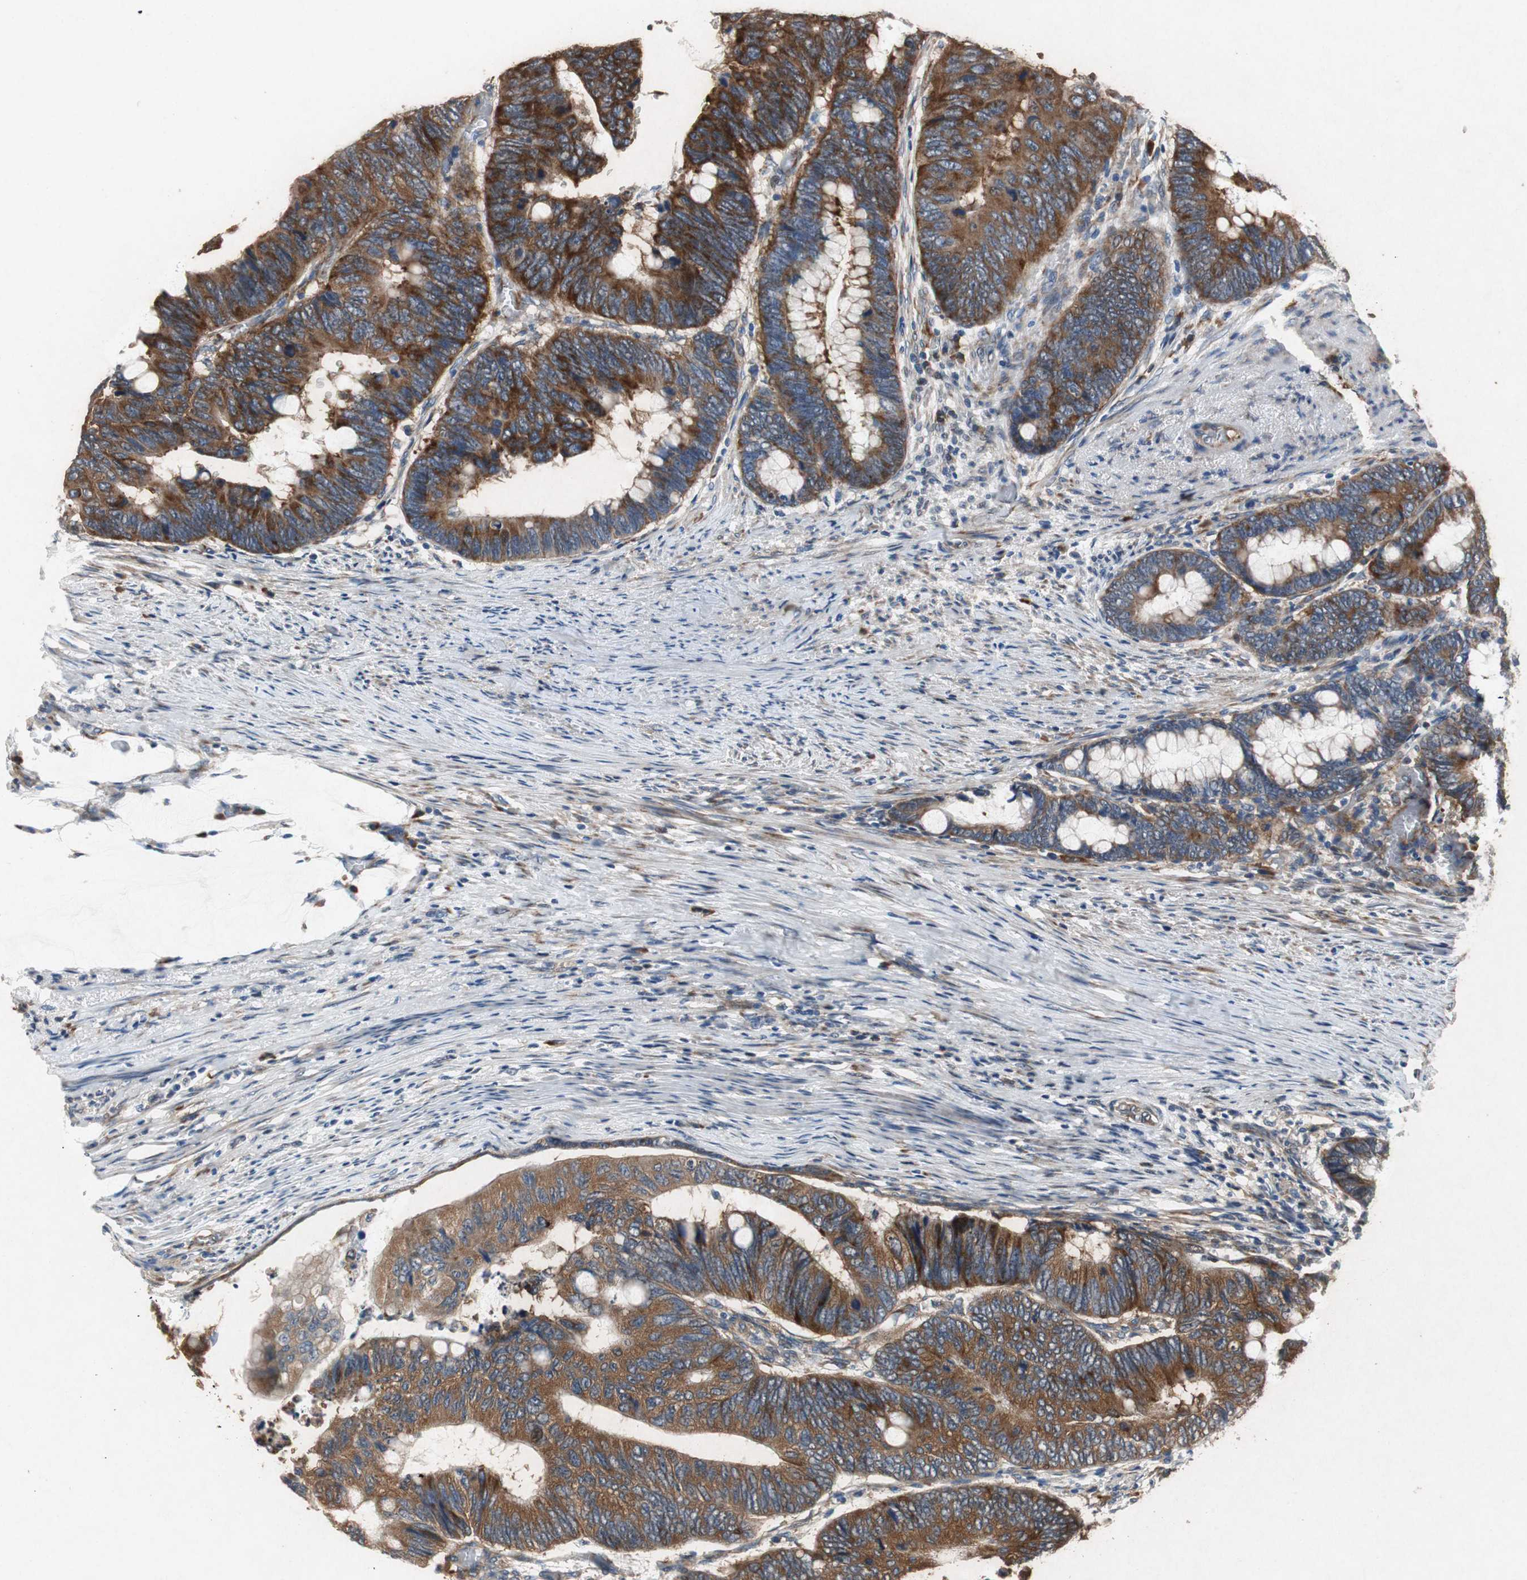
{"staining": {"intensity": "strong", "quantity": ">75%", "location": "cytoplasmic/membranous"}, "tissue": "colorectal cancer", "cell_type": "Tumor cells", "image_type": "cancer", "snomed": [{"axis": "morphology", "description": "Normal tissue, NOS"}, {"axis": "morphology", "description": "Adenocarcinoma, NOS"}, {"axis": "topography", "description": "Rectum"}, {"axis": "topography", "description": "Peripheral nerve tissue"}], "caption": "Immunohistochemistry micrograph of human colorectal adenocarcinoma stained for a protein (brown), which exhibits high levels of strong cytoplasmic/membranous expression in approximately >75% of tumor cells.", "gene": "RPL35", "patient": {"sex": "male", "age": 92}}